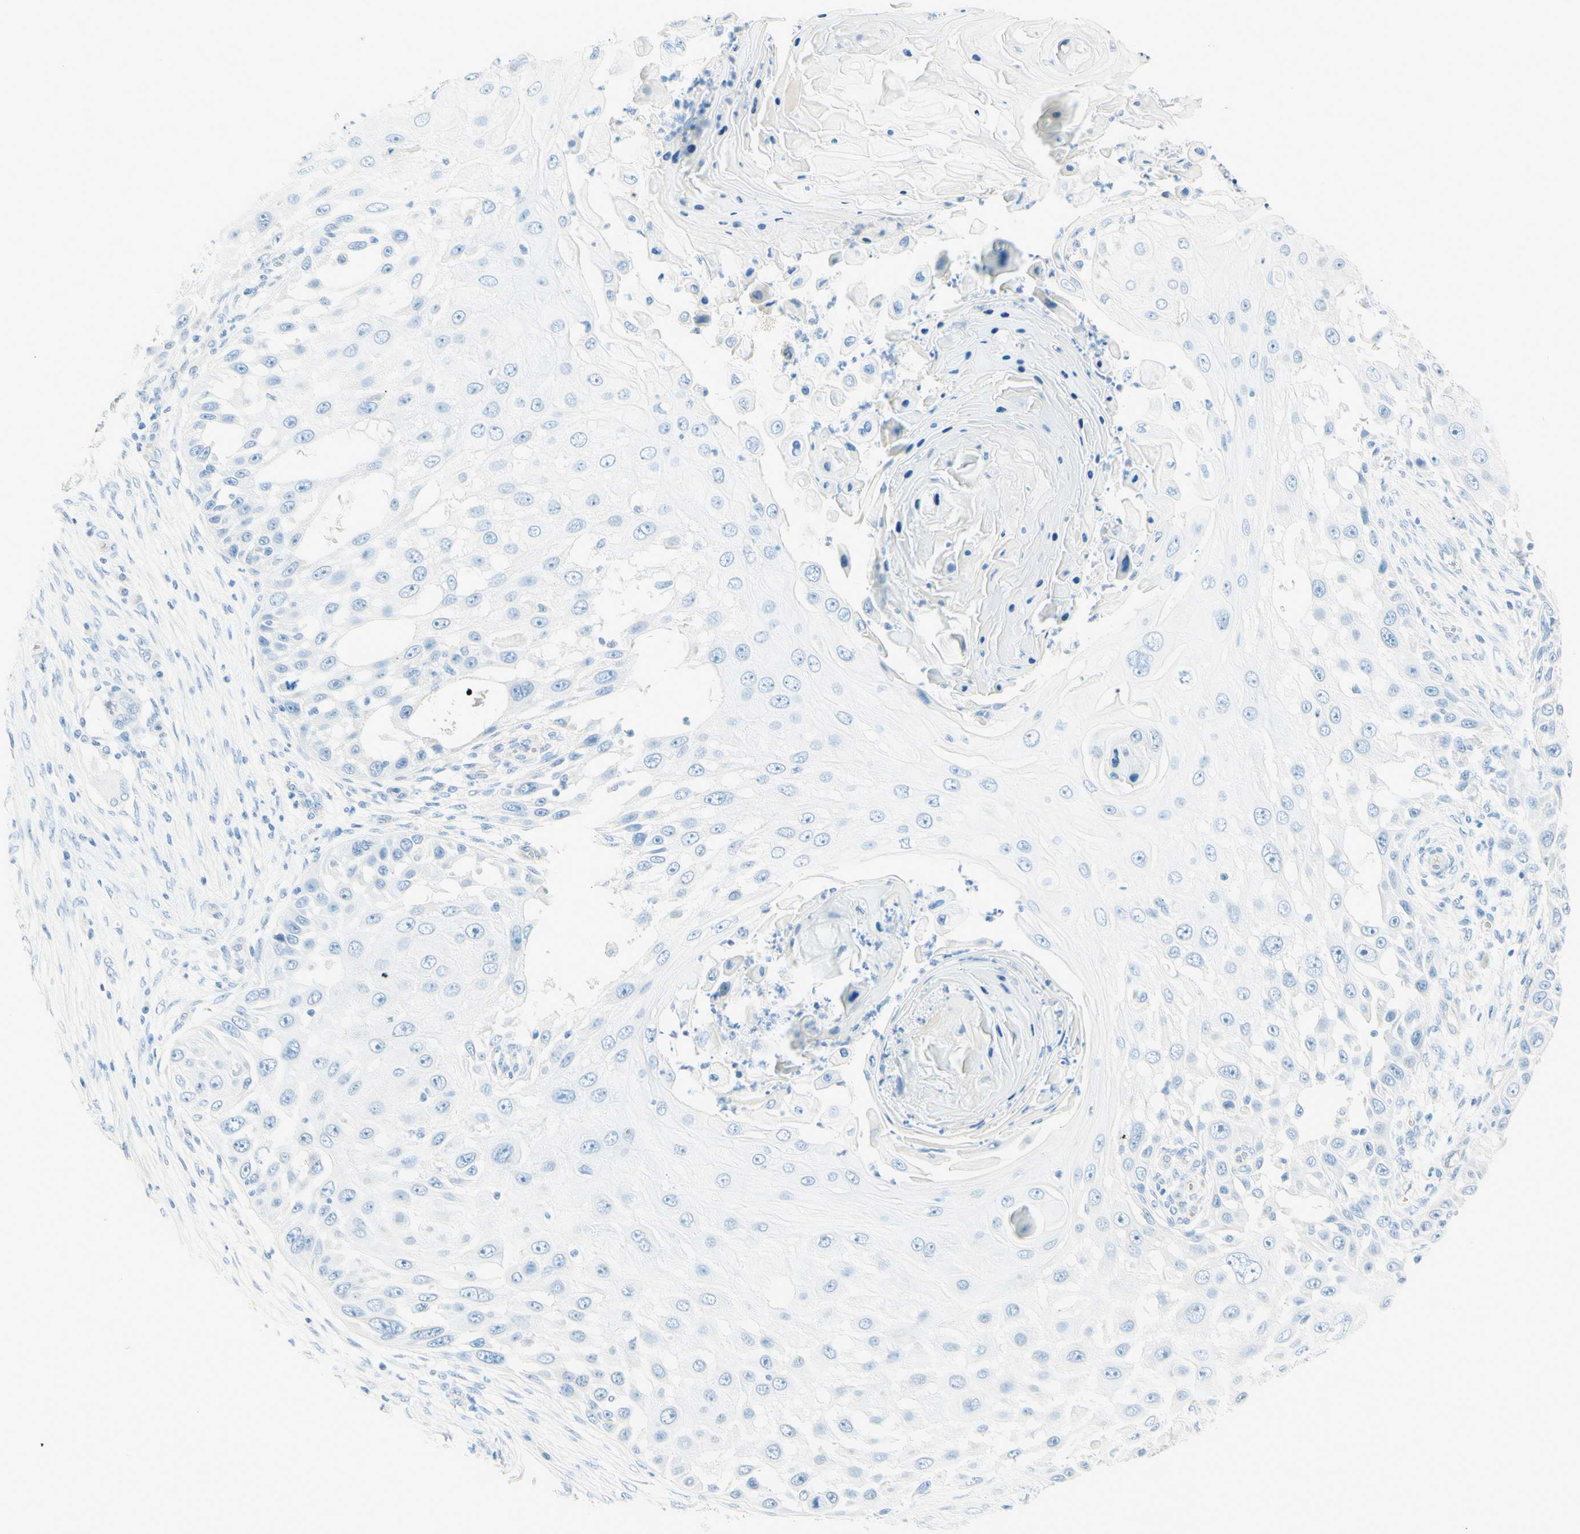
{"staining": {"intensity": "negative", "quantity": "none", "location": "none"}, "tissue": "skin cancer", "cell_type": "Tumor cells", "image_type": "cancer", "snomed": [{"axis": "morphology", "description": "Squamous cell carcinoma, NOS"}, {"axis": "topography", "description": "Skin"}], "caption": "Immunohistochemistry (IHC) of squamous cell carcinoma (skin) reveals no staining in tumor cells.", "gene": "TMEM132D", "patient": {"sex": "female", "age": 44}}